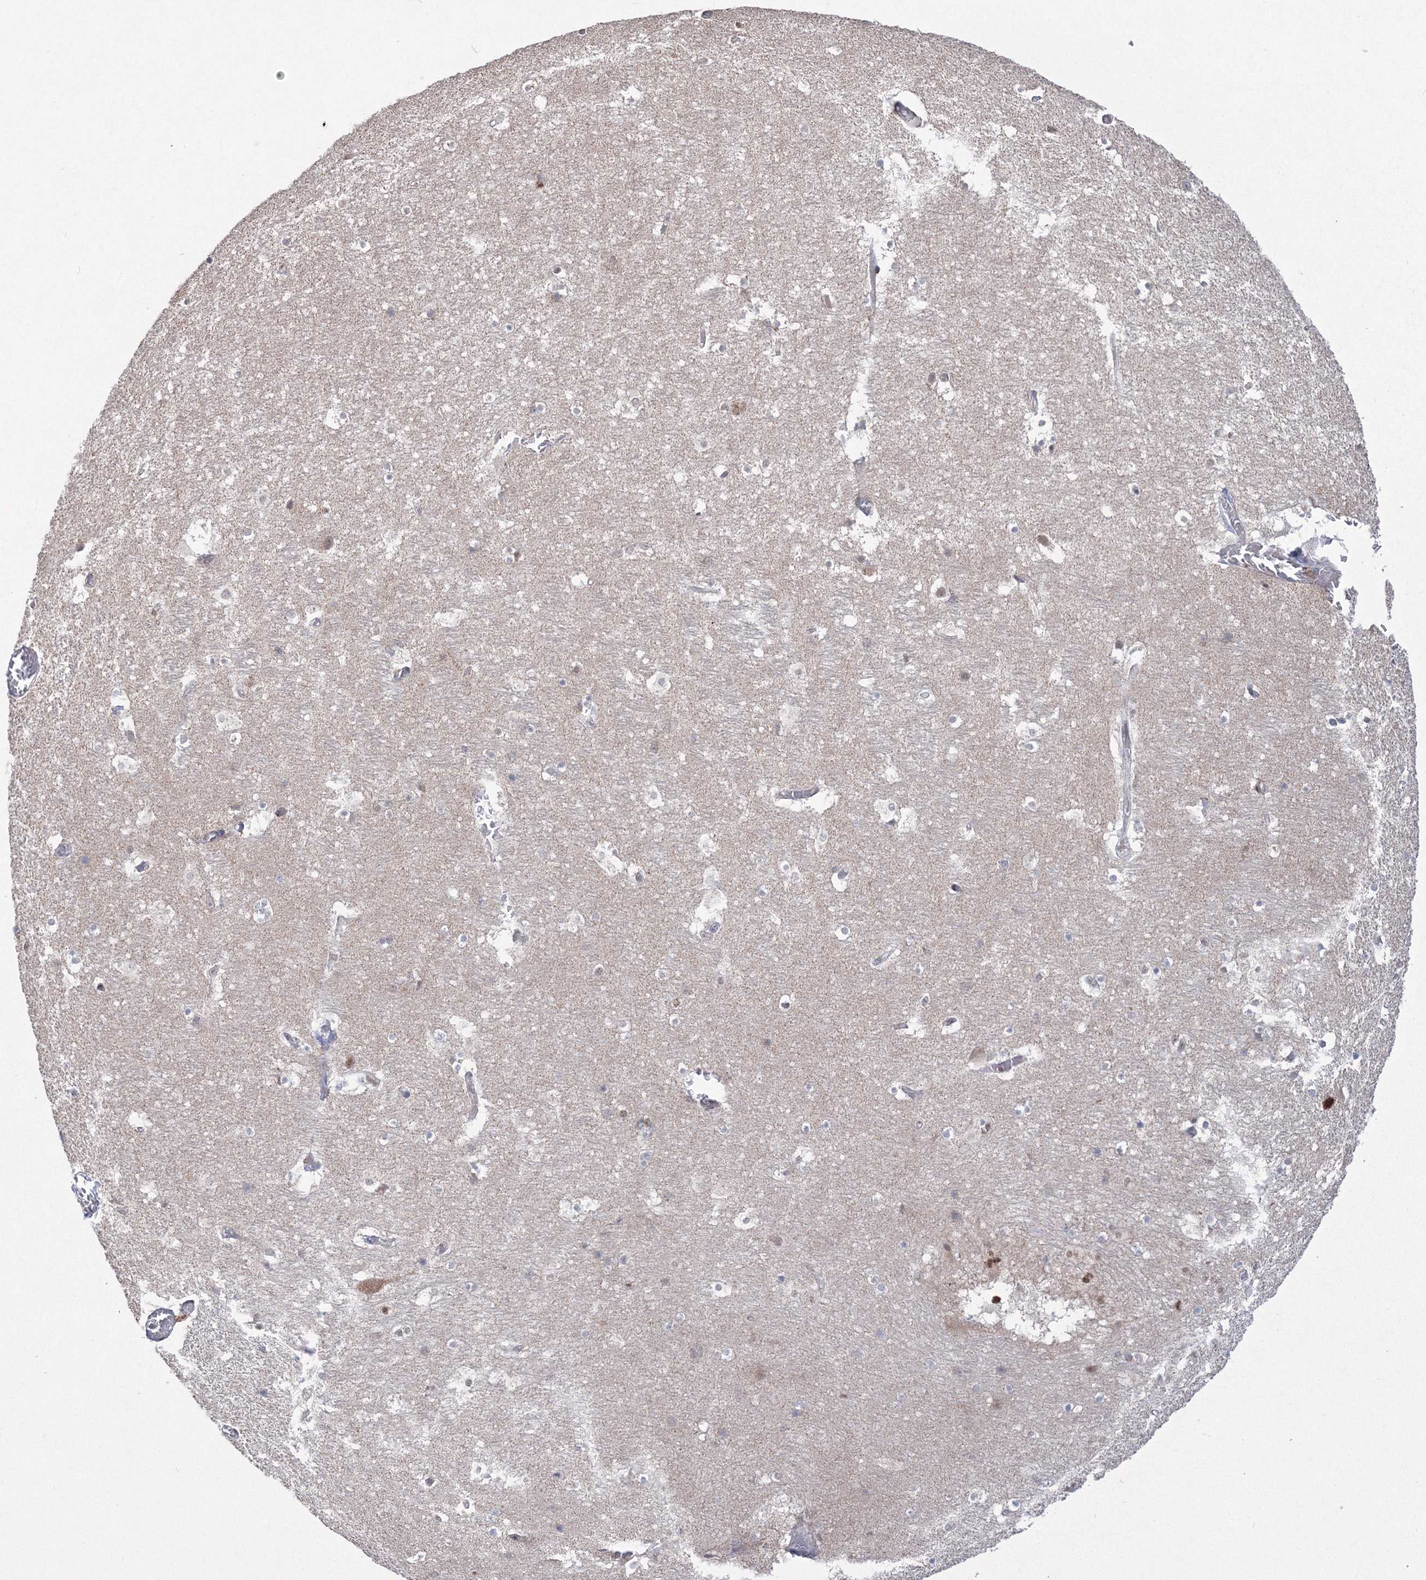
{"staining": {"intensity": "negative", "quantity": "none", "location": "none"}, "tissue": "hippocampus", "cell_type": "Glial cells", "image_type": "normal", "snomed": [{"axis": "morphology", "description": "Normal tissue, NOS"}, {"axis": "topography", "description": "Hippocampus"}], "caption": "This image is of unremarkable hippocampus stained with immunohistochemistry to label a protein in brown with the nuclei are counter-stained blue. There is no expression in glial cells.", "gene": "GRSF1", "patient": {"sex": "female", "age": 52}}